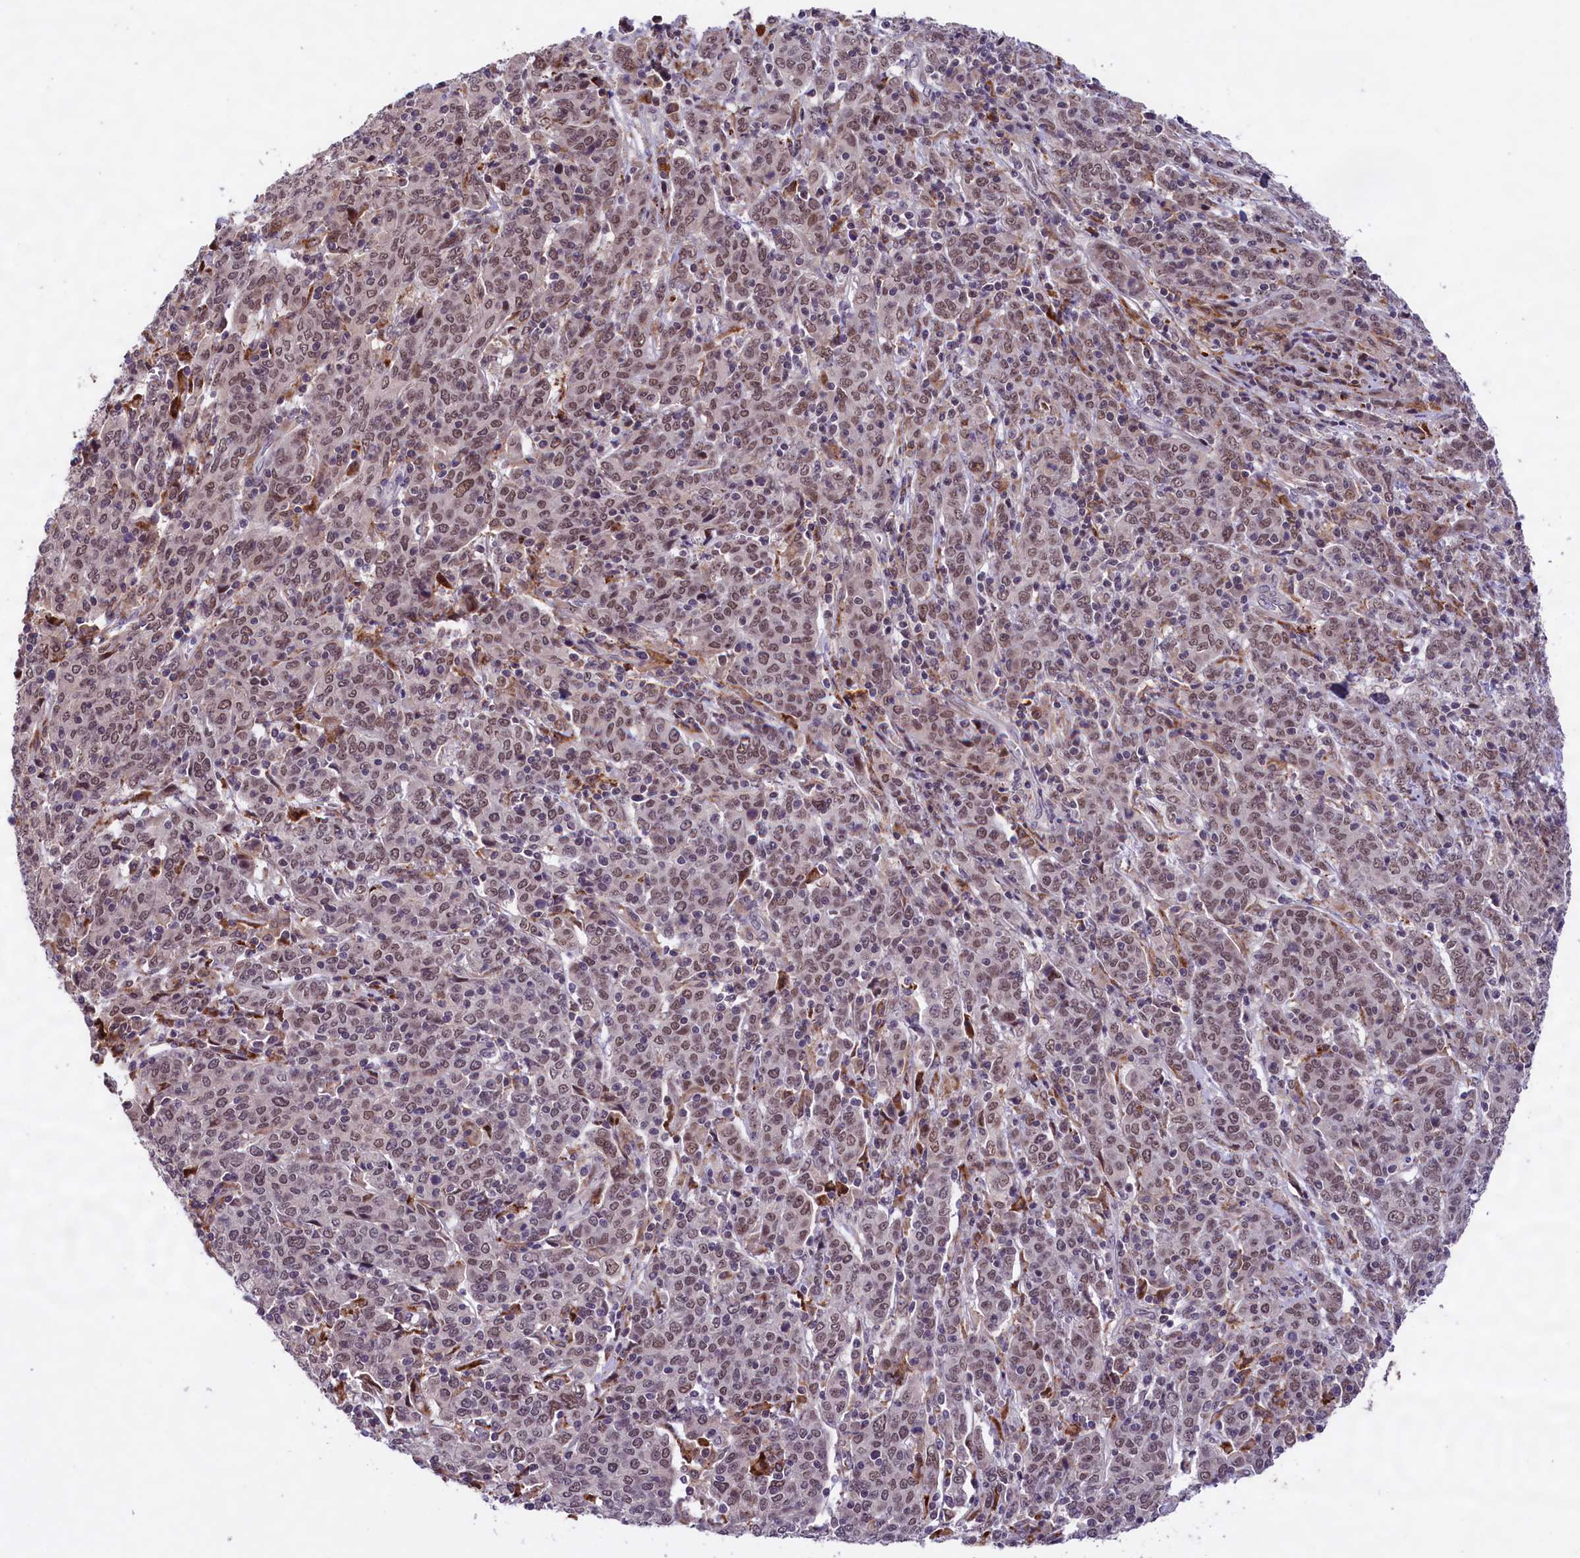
{"staining": {"intensity": "moderate", "quantity": ">75%", "location": "nuclear"}, "tissue": "cervical cancer", "cell_type": "Tumor cells", "image_type": "cancer", "snomed": [{"axis": "morphology", "description": "Squamous cell carcinoma, NOS"}, {"axis": "topography", "description": "Cervix"}], "caption": "Protein expression analysis of squamous cell carcinoma (cervical) reveals moderate nuclear staining in about >75% of tumor cells. The protein is stained brown, and the nuclei are stained in blue (DAB IHC with brightfield microscopy, high magnification).", "gene": "FBXO45", "patient": {"sex": "female", "age": 67}}